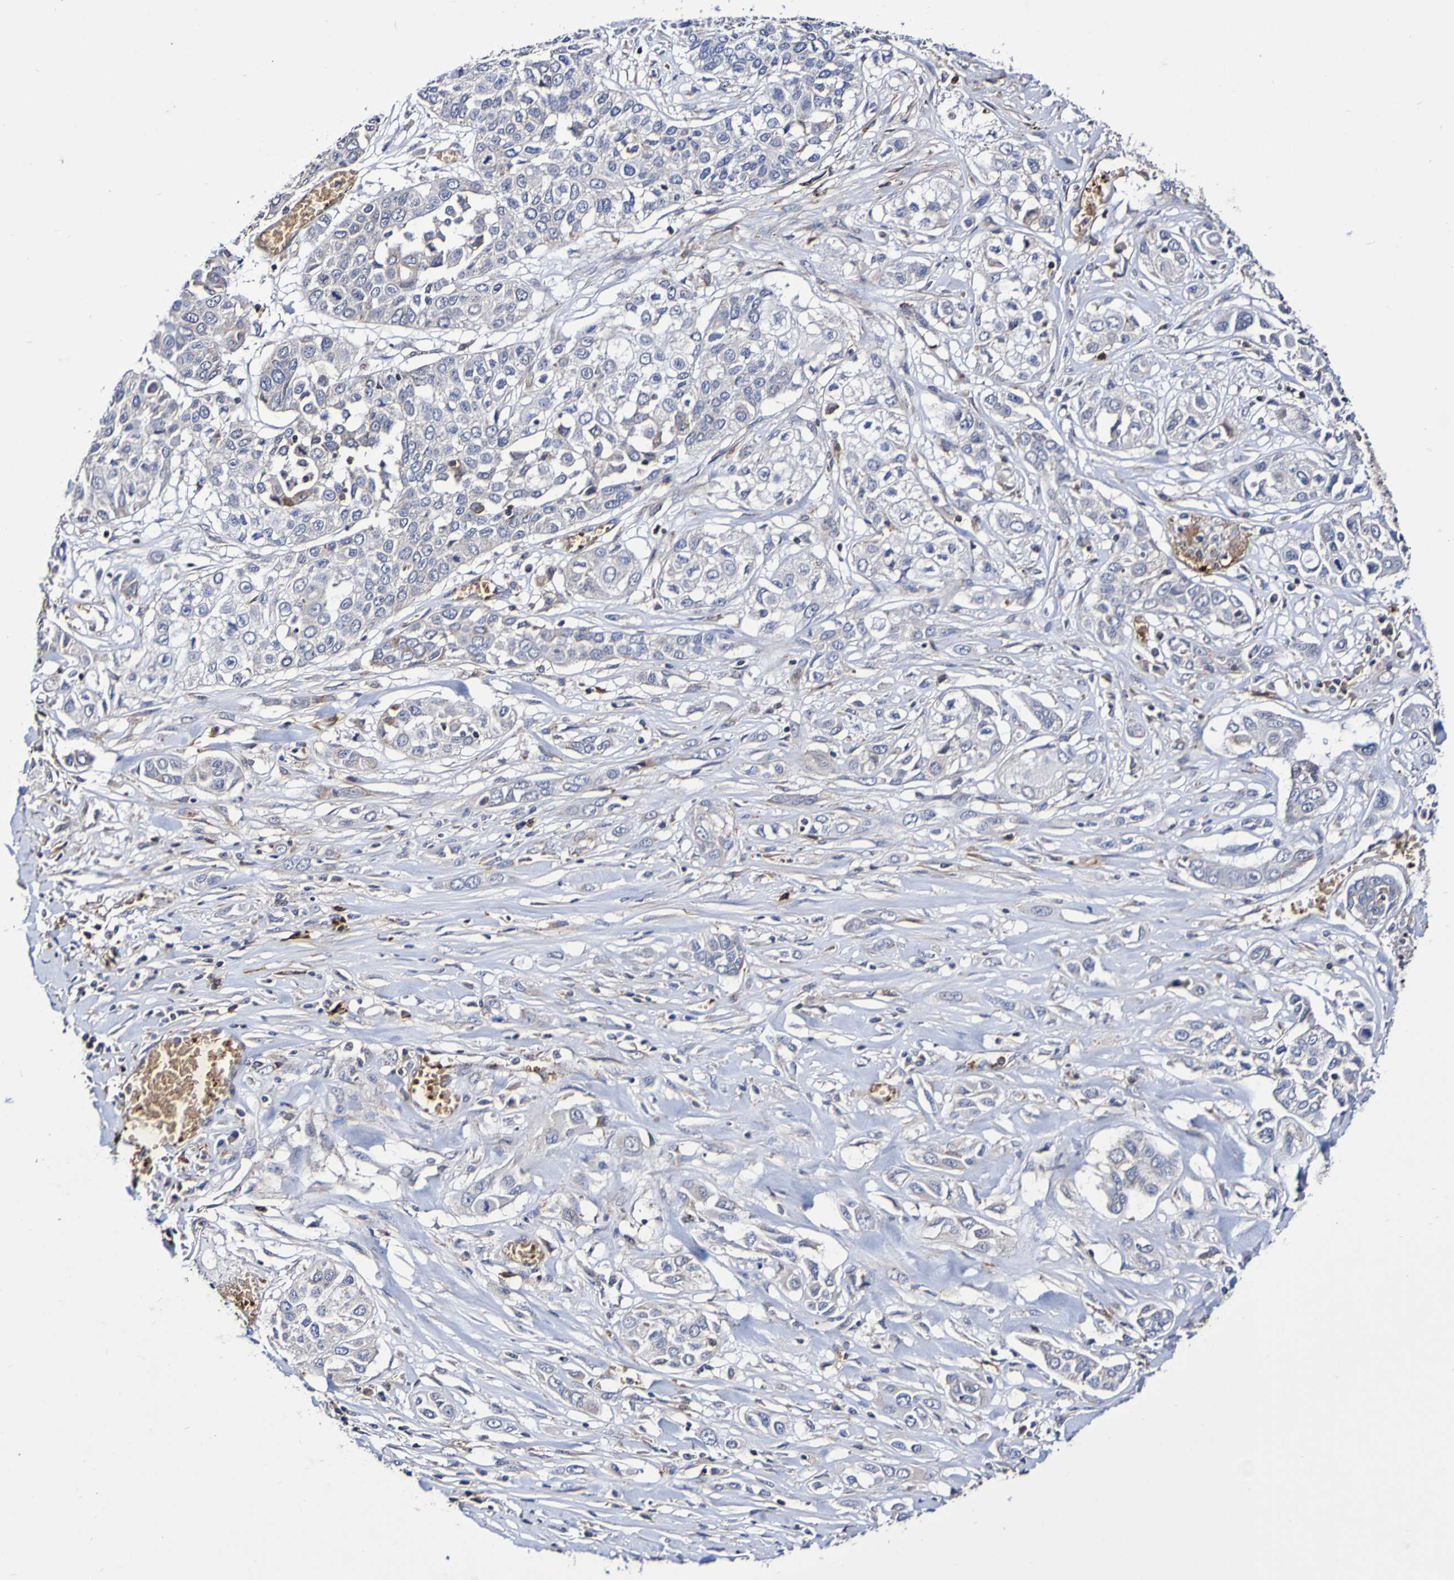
{"staining": {"intensity": "negative", "quantity": "none", "location": "none"}, "tissue": "lung cancer", "cell_type": "Tumor cells", "image_type": "cancer", "snomed": [{"axis": "morphology", "description": "Squamous cell carcinoma, NOS"}, {"axis": "topography", "description": "Lung"}], "caption": "Immunohistochemistry (IHC) of lung cancer (squamous cell carcinoma) shows no staining in tumor cells.", "gene": "WNT4", "patient": {"sex": "male", "age": 71}}